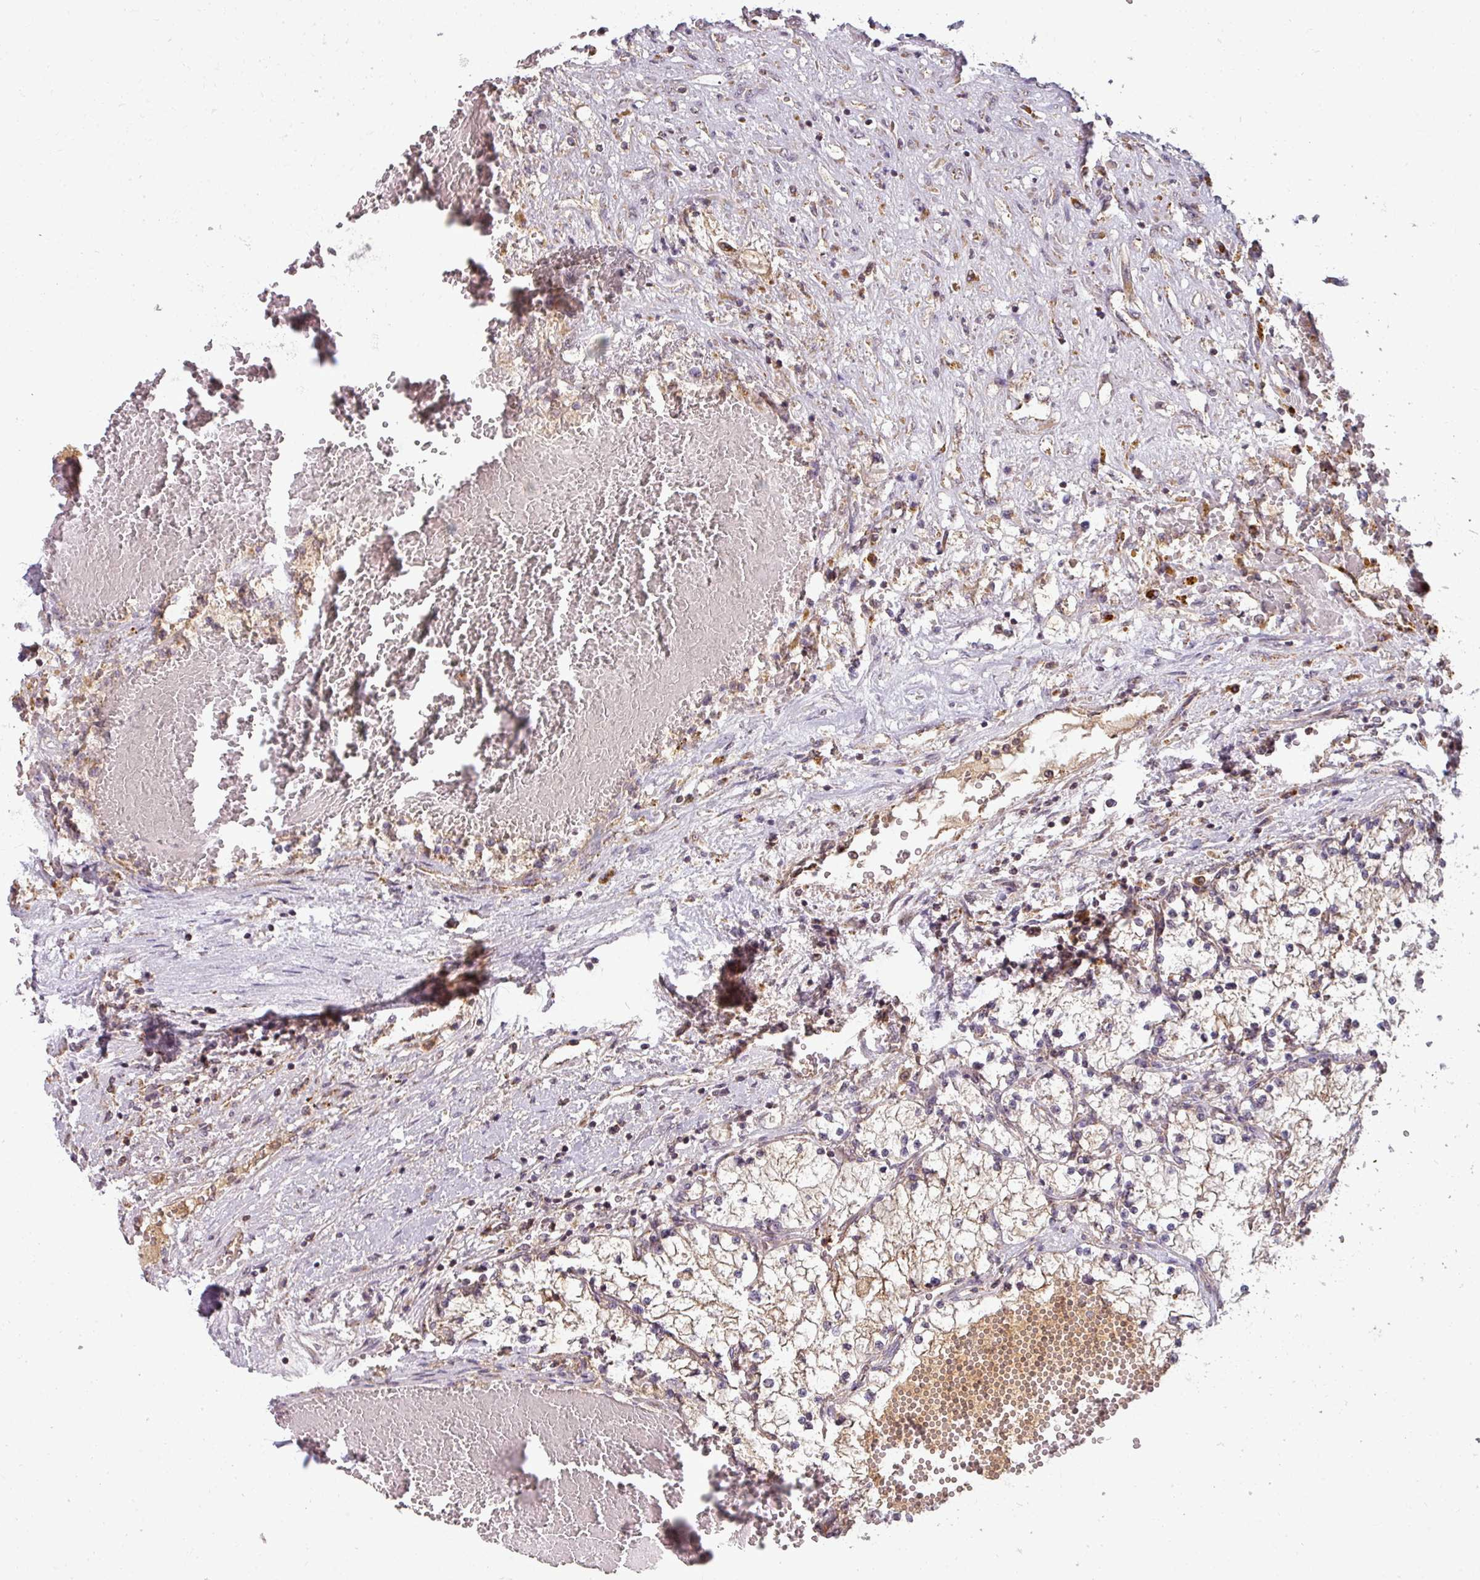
{"staining": {"intensity": "weak", "quantity": "<25%", "location": "cytoplasmic/membranous"}, "tissue": "renal cancer", "cell_type": "Tumor cells", "image_type": "cancer", "snomed": [{"axis": "morphology", "description": "Normal tissue, NOS"}, {"axis": "morphology", "description": "Adenocarcinoma, NOS"}, {"axis": "topography", "description": "Kidney"}], "caption": "An immunohistochemistry histopathology image of renal adenocarcinoma is shown. There is no staining in tumor cells of renal adenocarcinoma.", "gene": "MRPS16", "patient": {"sex": "male", "age": 68}}